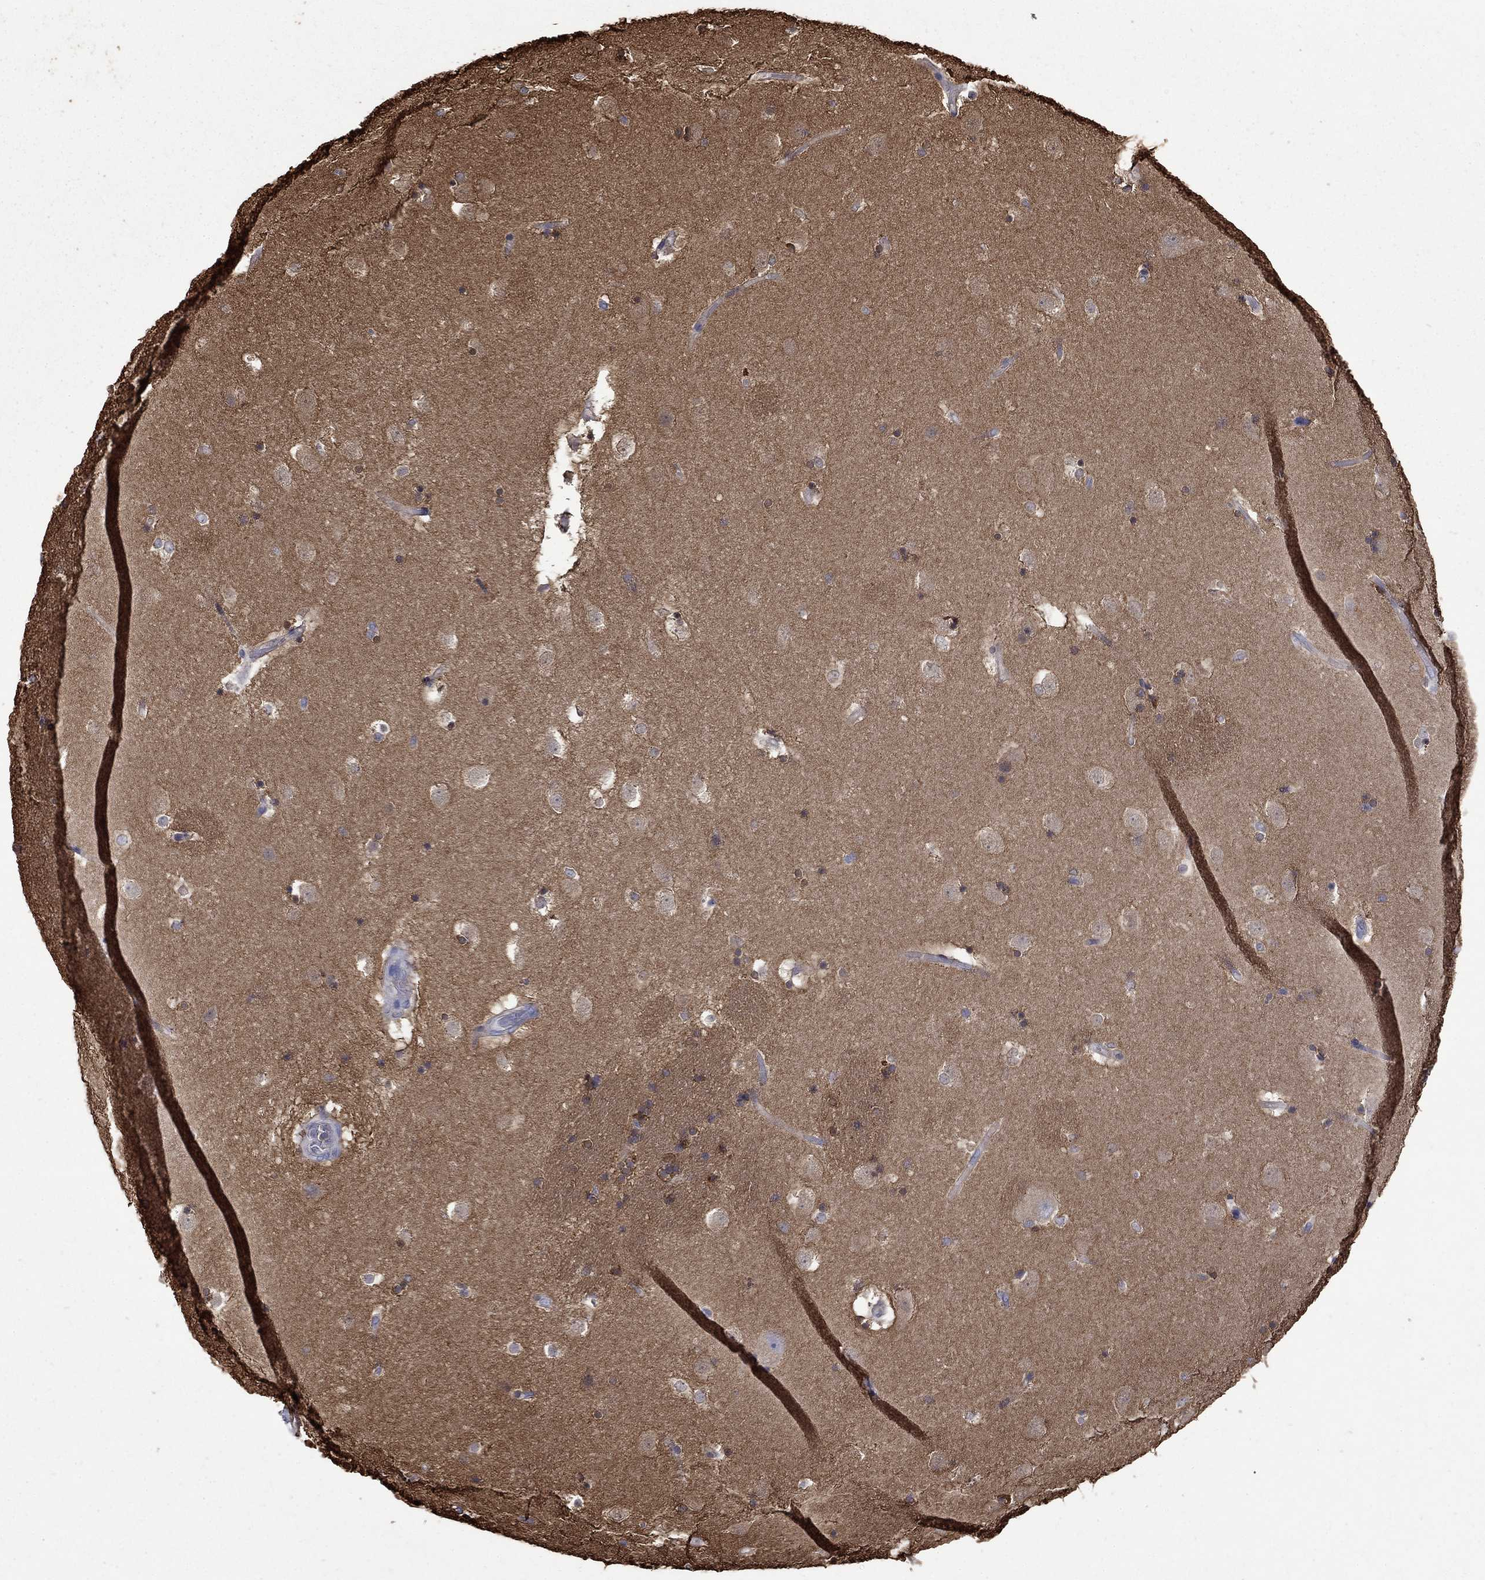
{"staining": {"intensity": "strong", "quantity": "<25%", "location": "nuclear"}, "tissue": "caudate", "cell_type": "Glial cells", "image_type": "normal", "snomed": [{"axis": "morphology", "description": "Normal tissue, NOS"}, {"axis": "topography", "description": "Lateral ventricle wall"}], "caption": "DAB immunohistochemical staining of normal caudate demonstrates strong nuclear protein staining in approximately <25% of glial cells.", "gene": "DPYSL2", "patient": {"sex": "male", "age": 51}}